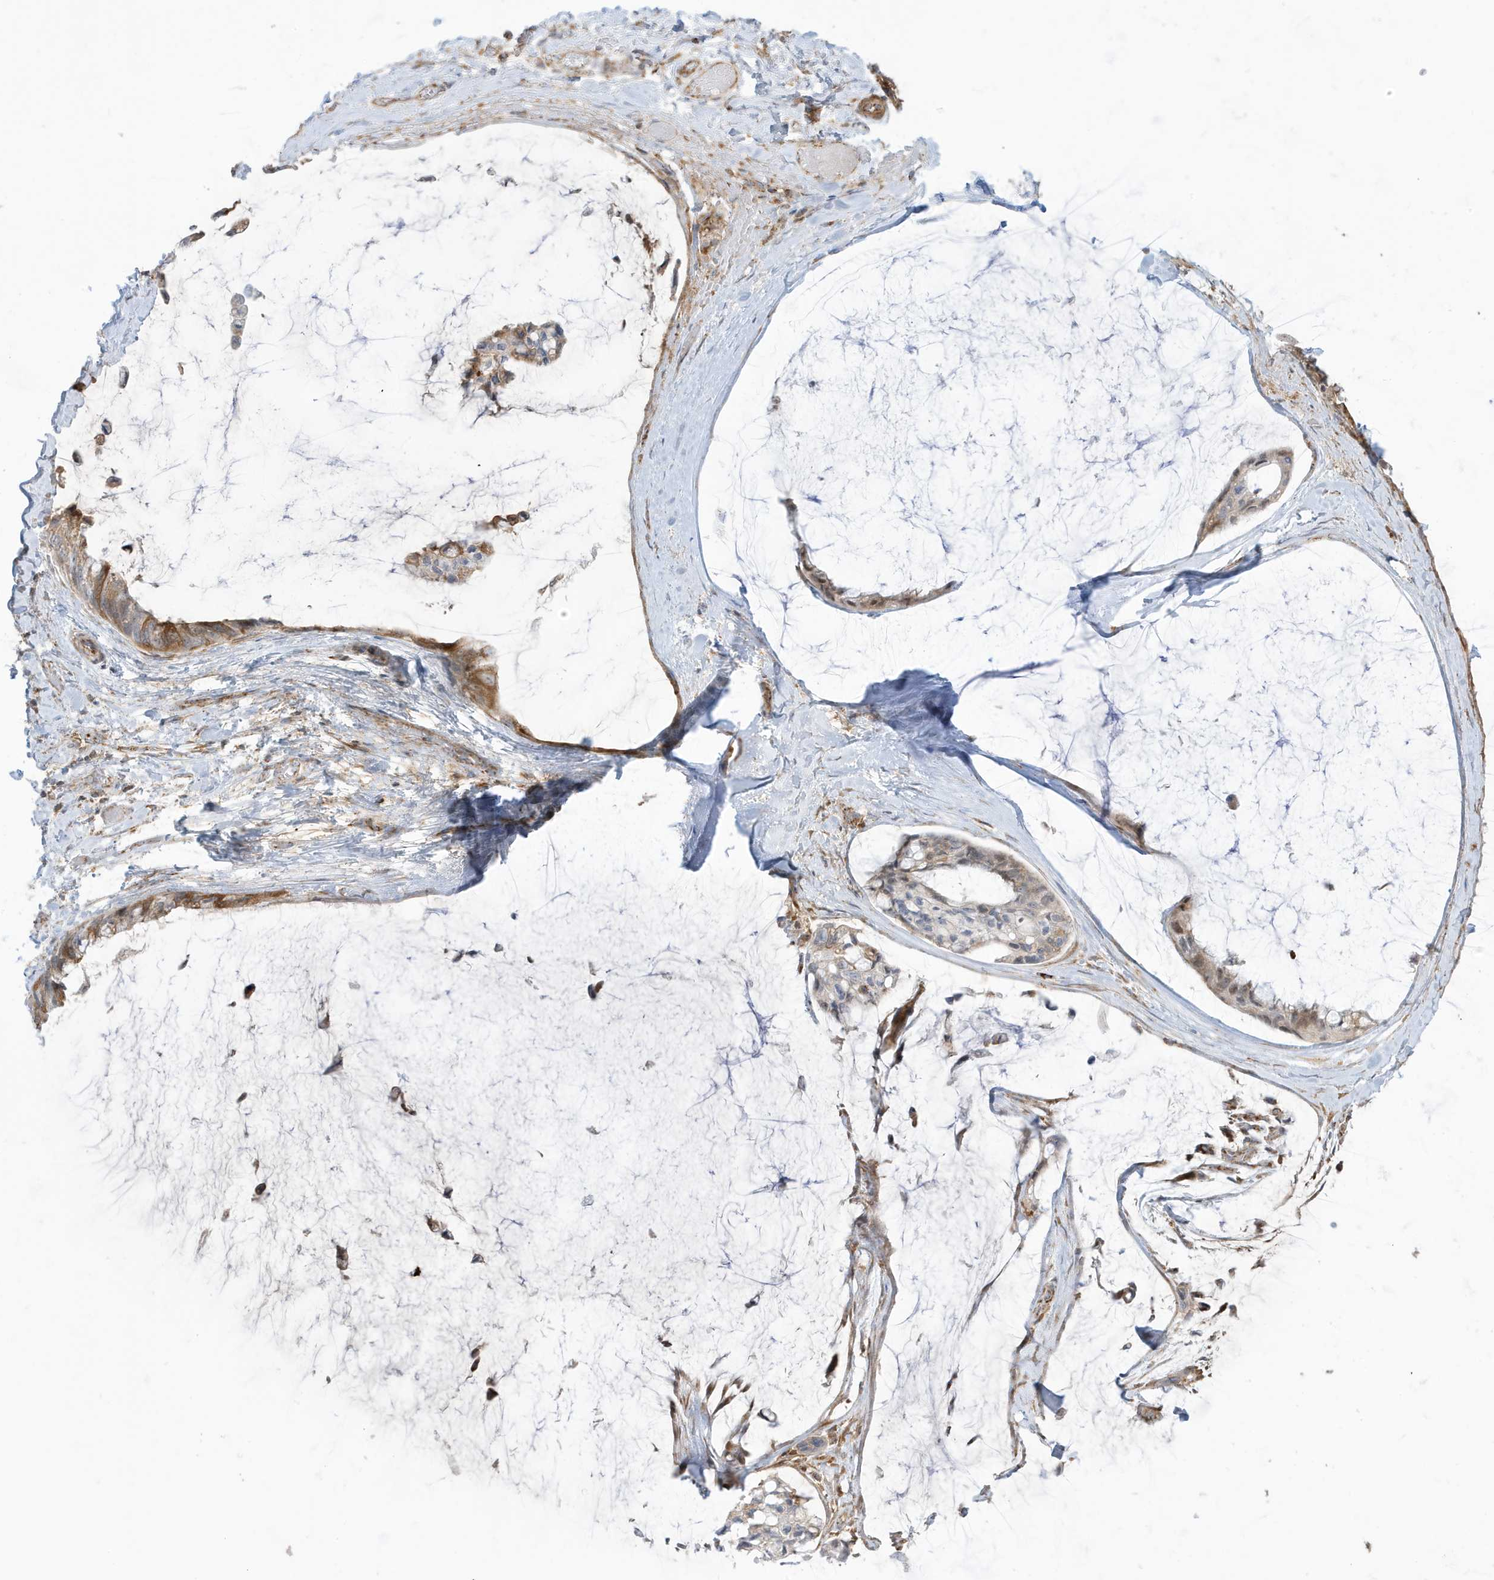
{"staining": {"intensity": "moderate", "quantity": "25%-75%", "location": "cytoplasmic/membranous"}, "tissue": "ovarian cancer", "cell_type": "Tumor cells", "image_type": "cancer", "snomed": [{"axis": "morphology", "description": "Cystadenocarcinoma, mucinous, NOS"}, {"axis": "topography", "description": "Ovary"}], "caption": "Immunohistochemical staining of ovarian cancer displays medium levels of moderate cytoplasmic/membranous expression in about 25%-75% of tumor cells.", "gene": "IFT57", "patient": {"sex": "female", "age": 39}}